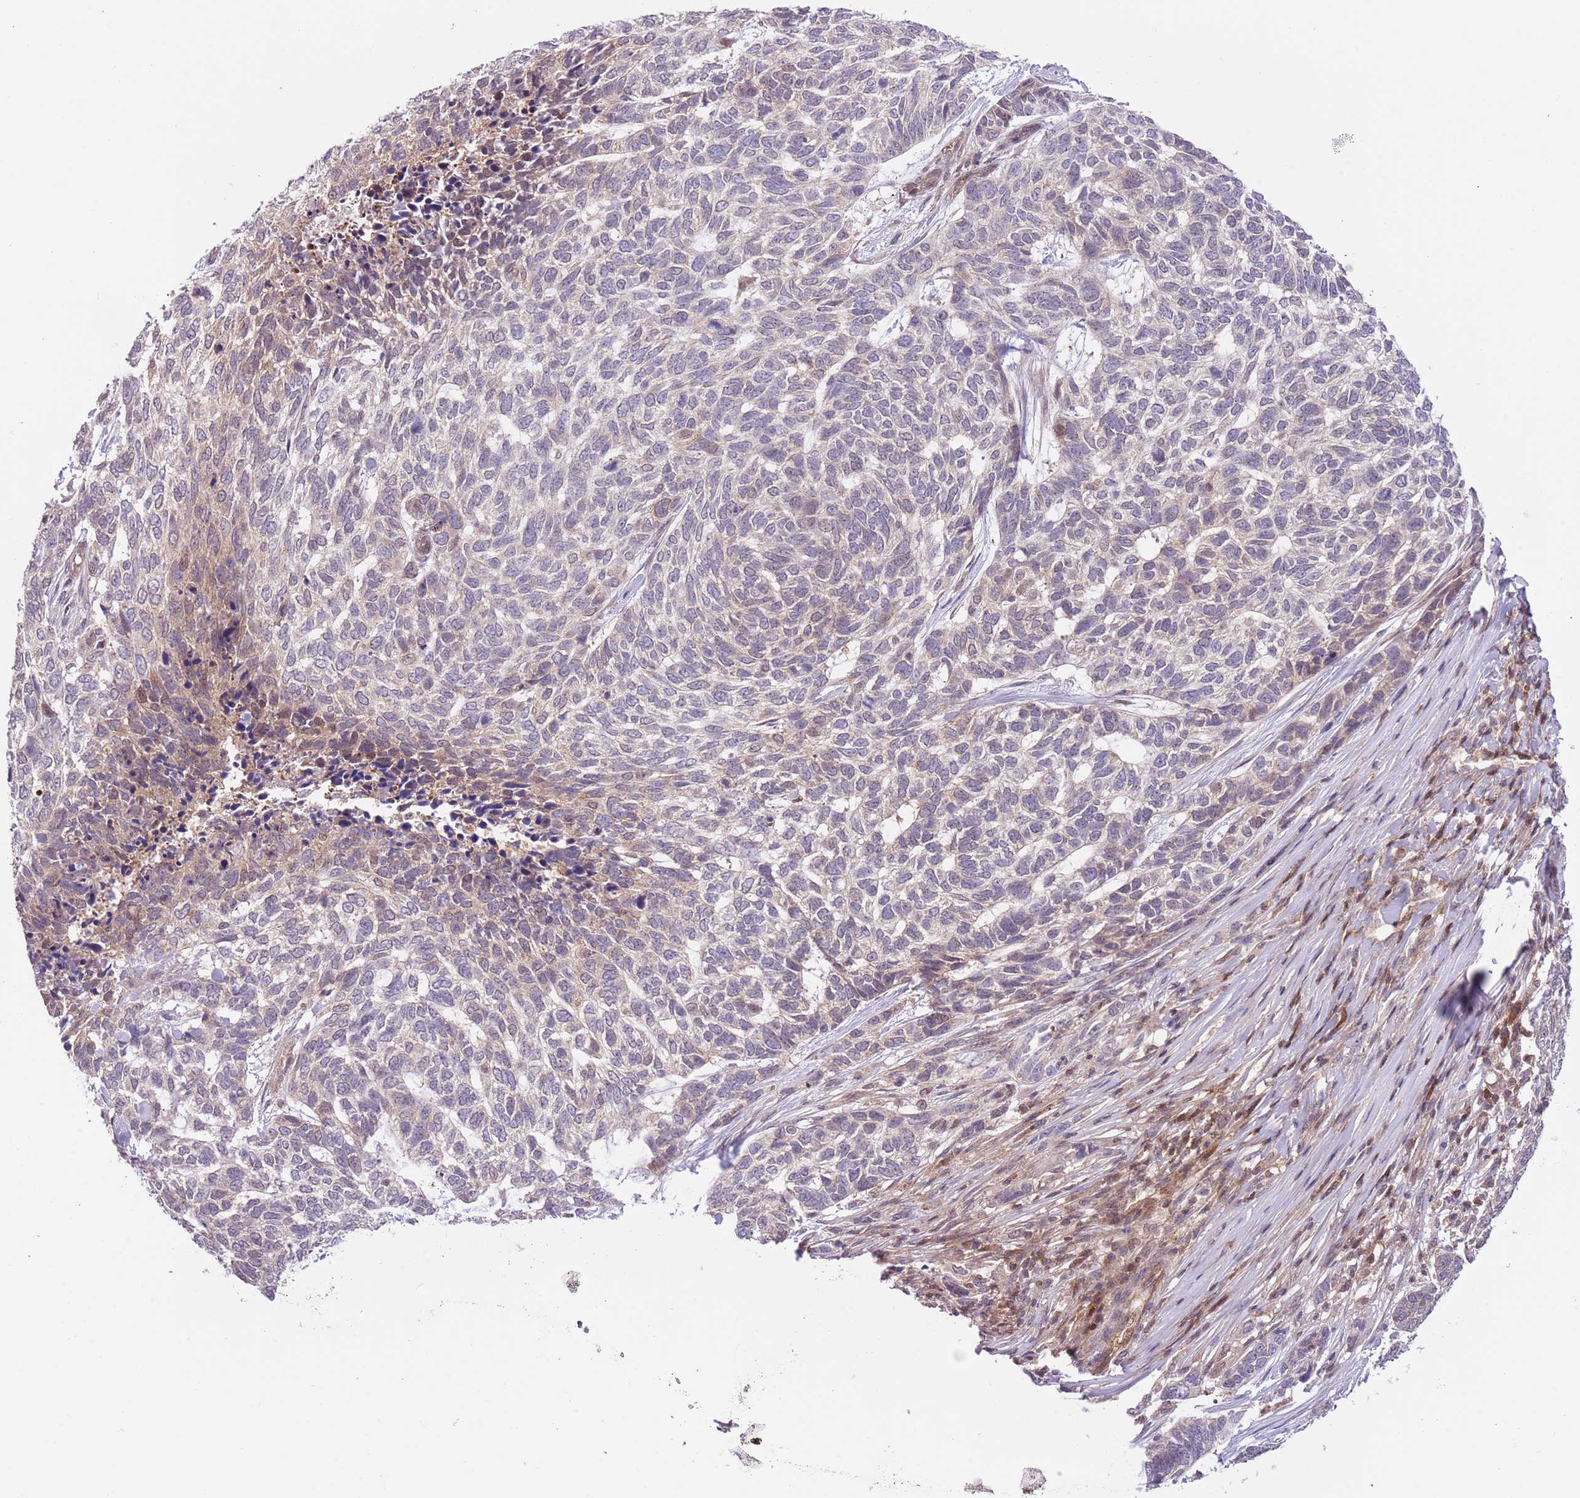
{"staining": {"intensity": "weak", "quantity": "<25%", "location": "cytoplasmic/membranous"}, "tissue": "skin cancer", "cell_type": "Tumor cells", "image_type": "cancer", "snomed": [{"axis": "morphology", "description": "Basal cell carcinoma"}, {"axis": "topography", "description": "Skin"}], "caption": "Basal cell carcinoma (skin) was stained to show a protein in brown. There is no significant positivity in tumor cells.", "gene": "HDHD2", "patient": {"sex": "female", "age": 65}}